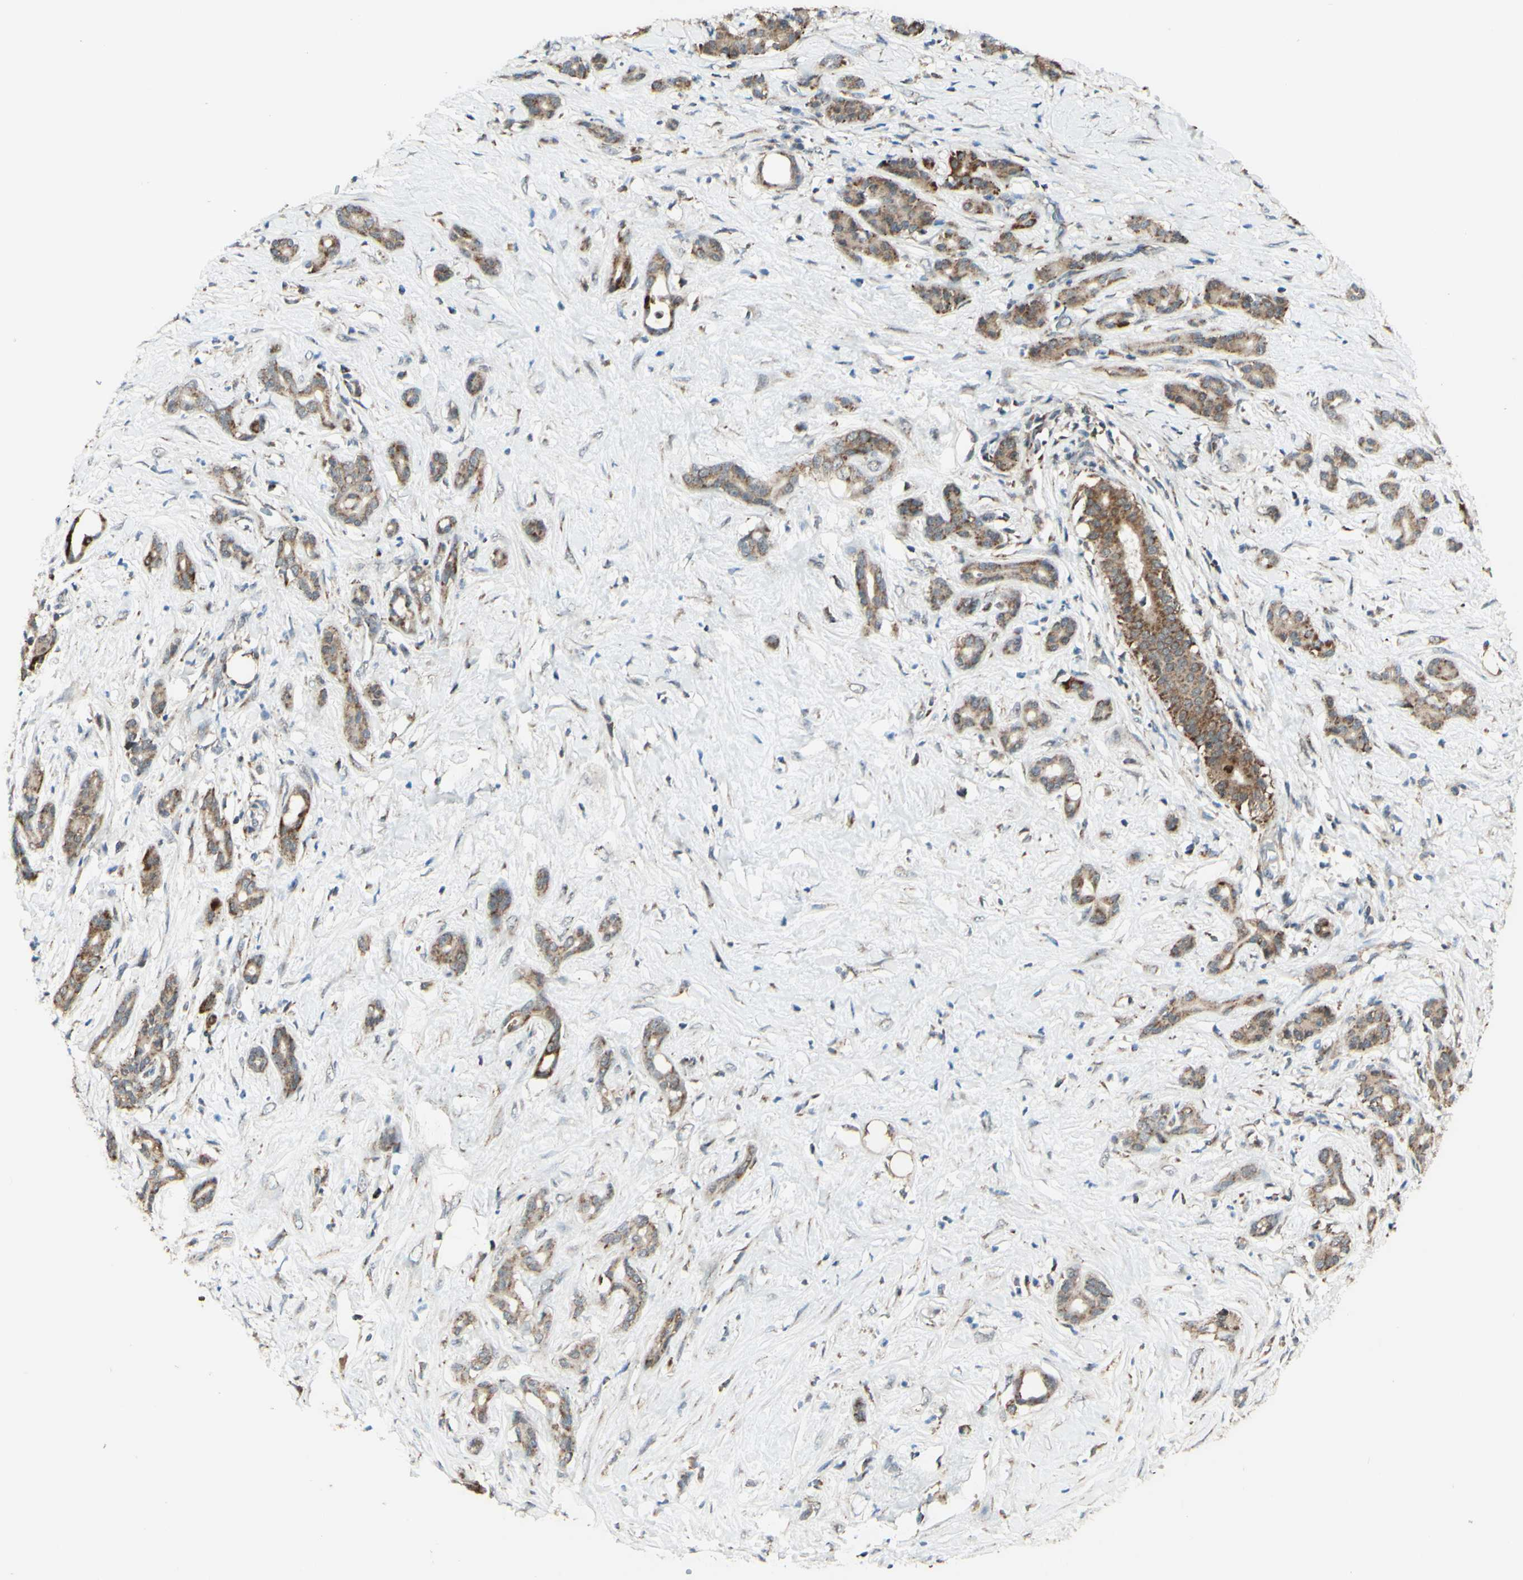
{"staining": {"intensity": "strong", "quantity": ">75%", "location": "cytoplasmic/membranous"}, "tissue": "pancreatic cancer", "cell_type": "Tumor cells", "image_type": "cancer", "snomed": [{"axis": "morphology", "description": "Adenocarcinoma, NOS"}, {"axis": "topography", "description": "Pancreas"}], "caption": "Protein staining by IHC reveals strong cytoplasmic/membranous positivity in approximately >75% of tumor cells in pancreatic cancer. (Stains: DAB (3,3'-diaminobenzidine) in brown, nuclei in blue, Microscopy: brightfield microscopy at high magnification).", "gene": "DHRS3", "patient": {"sex": "male", "age": 41}}